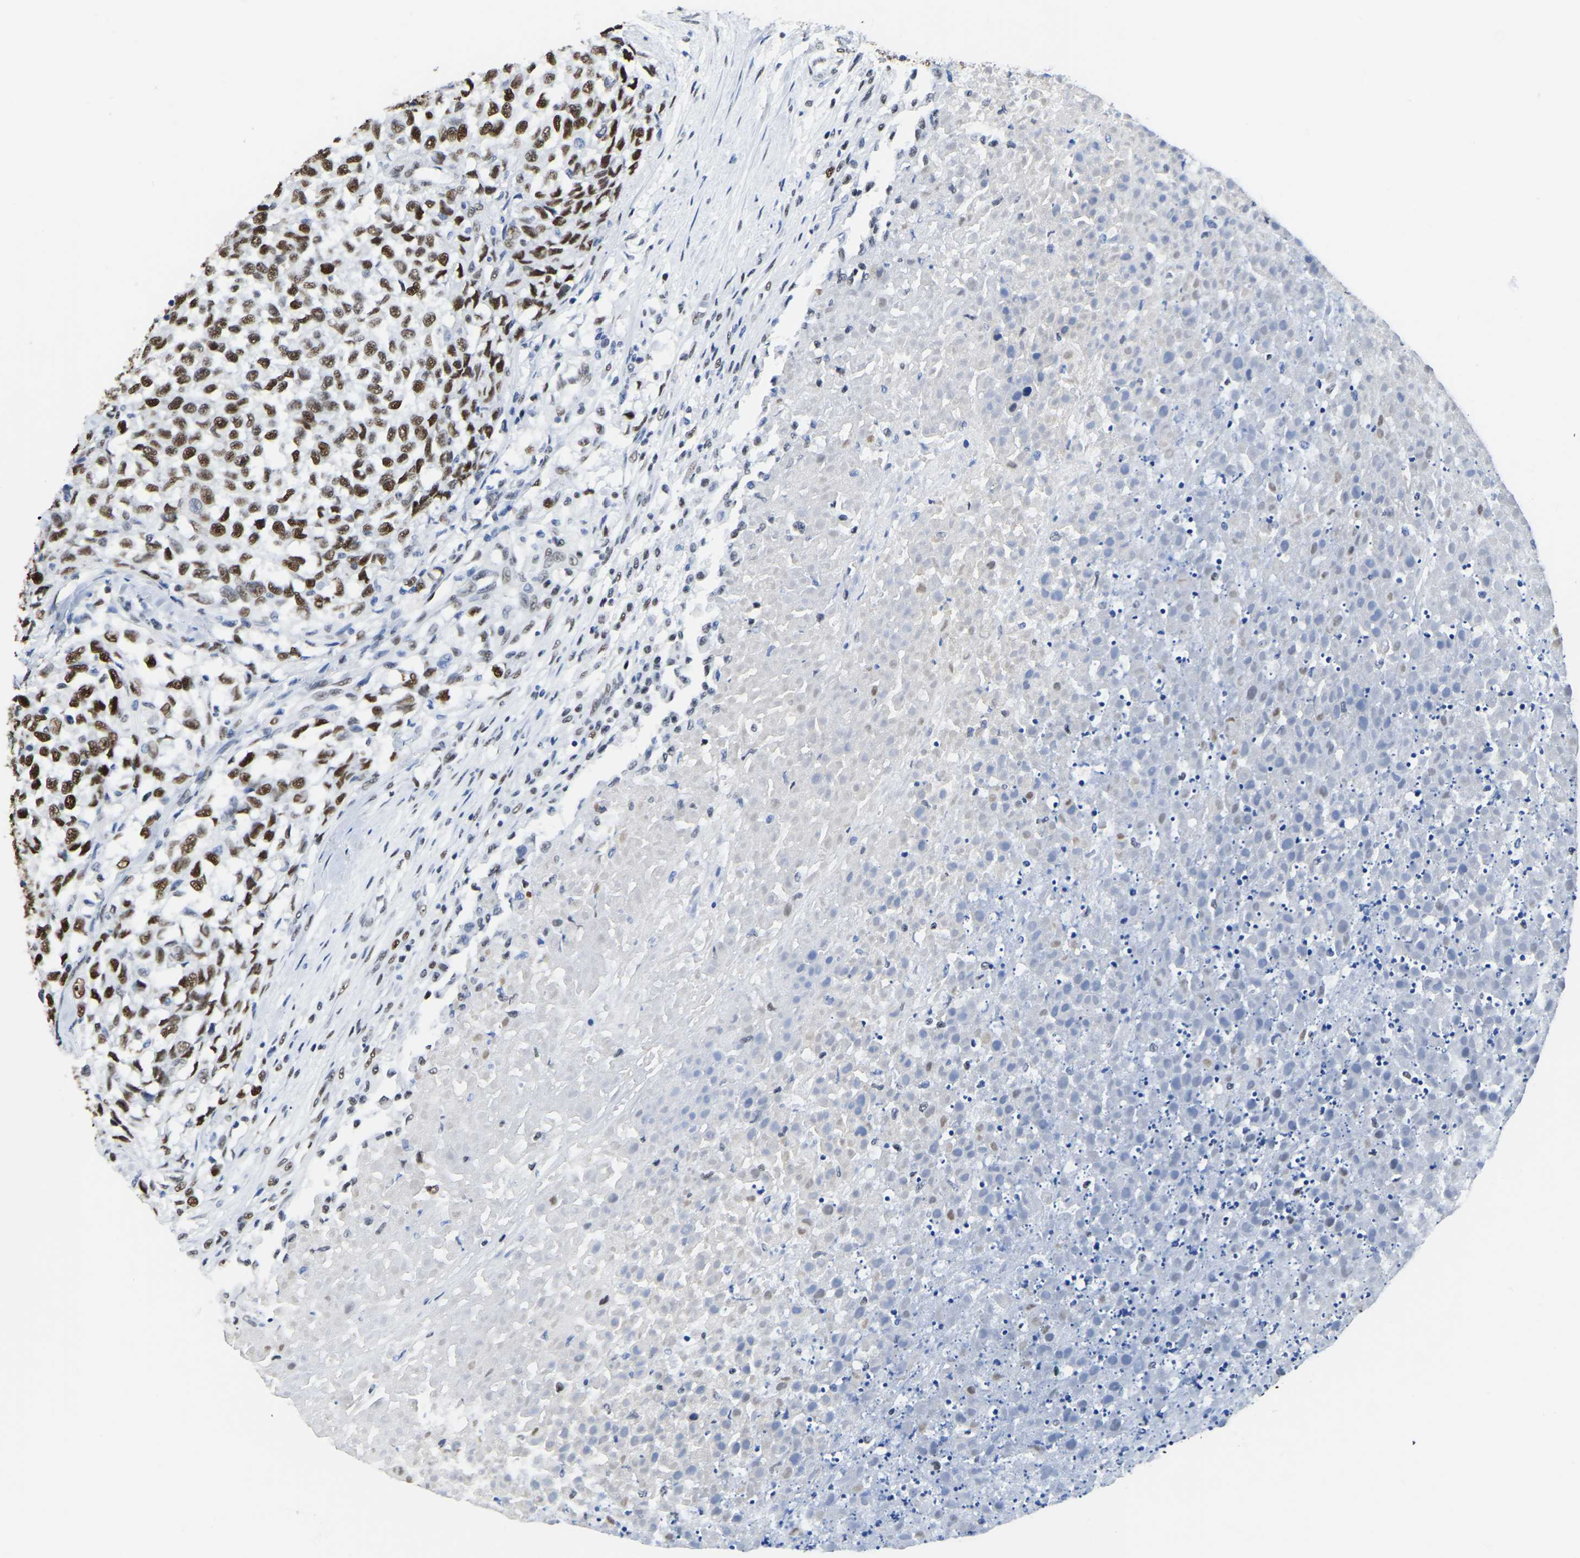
{"staining": {"intensity": "strong", "quantity": ">75%", "location": "nuclear"}, "tissue": "testis cancer", "cell_type": "Tumor cells", "image_type": "cancer", "snomed": [{"axis": "morphology", "description": "Seminoma, NOS"}, {"axis": "topography", "description": "Testis"}], "caption": "IHC micrograph of seminoma (testis) stained for a protein (brown), which reveals high levels of strong nuclear positivity in approximately >75% of tumor cells.", "gene": "UBA1", "patient": {"sex": "male", "age": 59}}